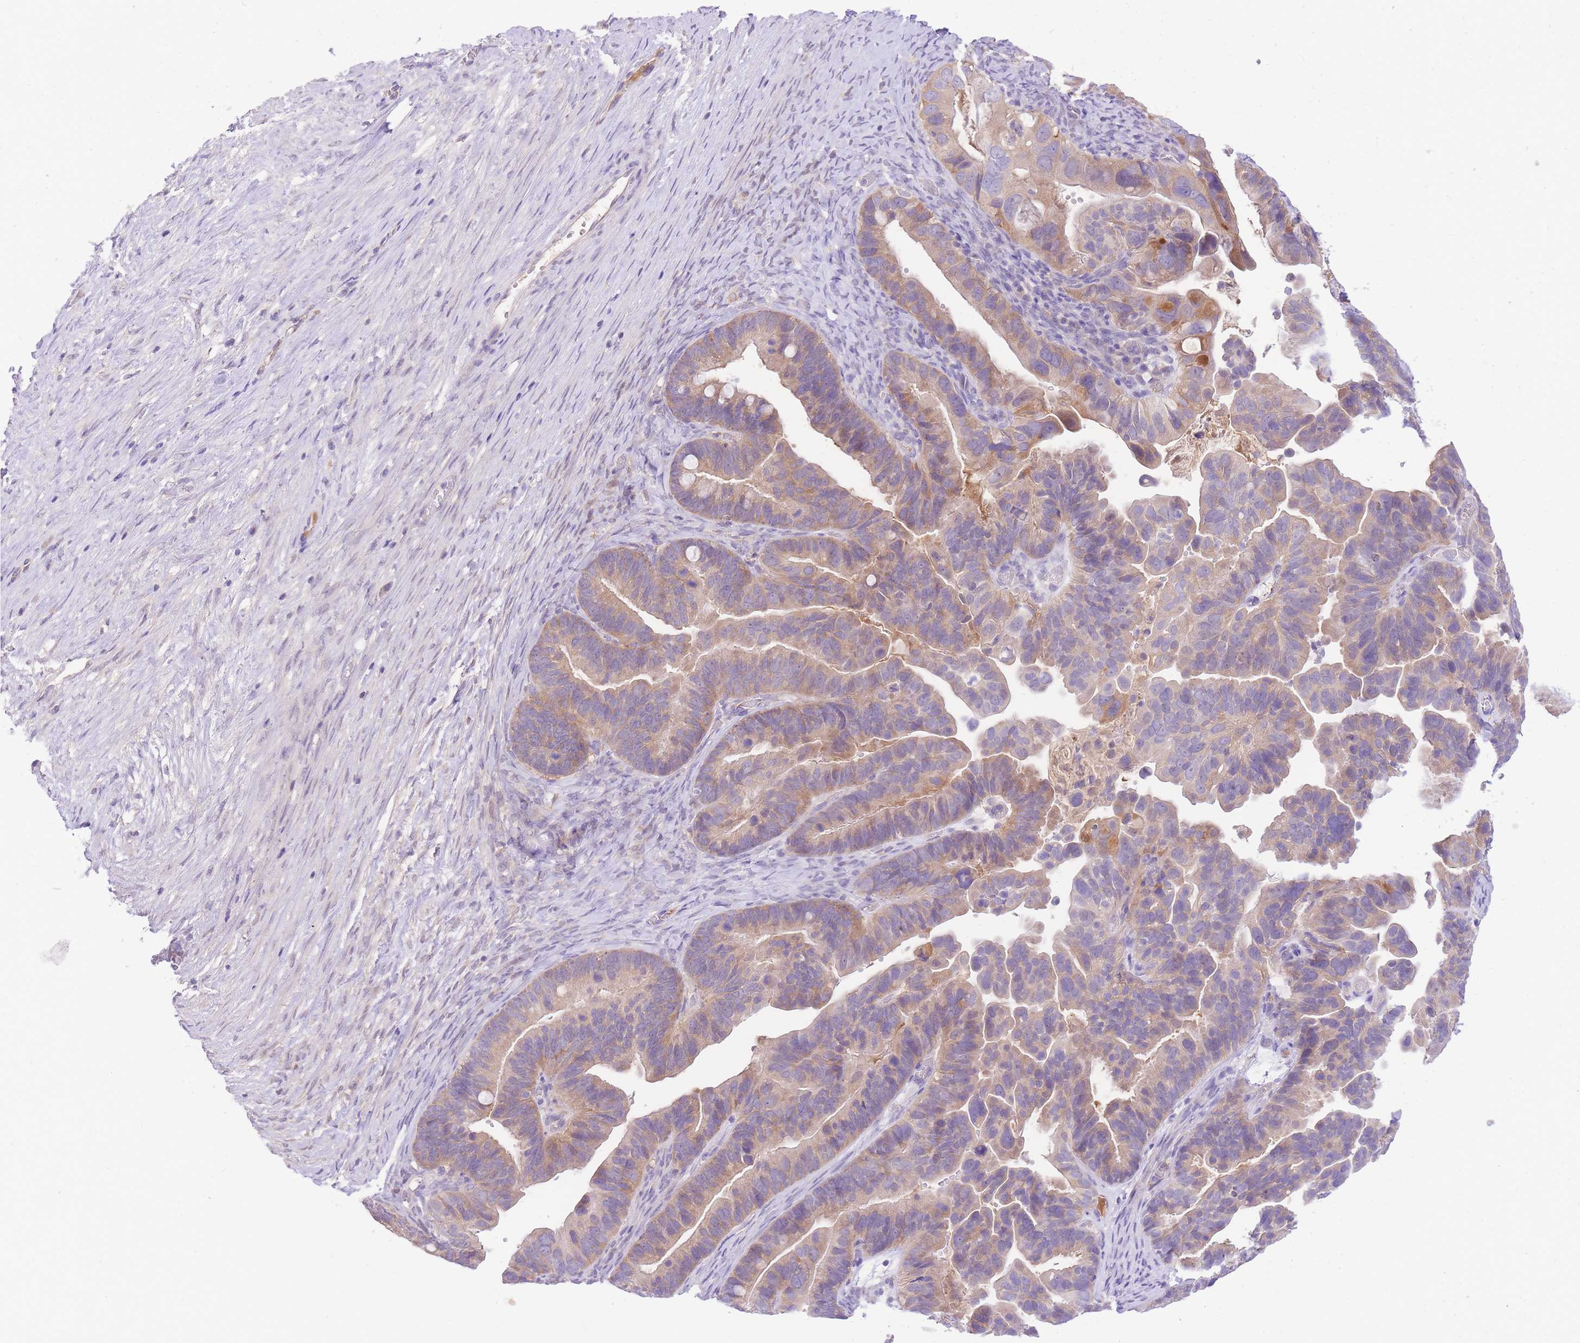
{"staining": {"intensity": "weak", "quantity": ">75%", "location": "cytoplasmic/membranous"}, "tissue": "ovarian cancer", "cell_type": "Tumor cells", "image_type": "cancer", "snomed": [{"axis": "morphology", "description": "Cystadenocarcinoma, serous, NOS"}, {"axis": "topography", "description": "Ovary"}], "caption": "The photomicrograph exhibits a brown stain indicating the presence of a protein in the cytoplasmic/membranous of tumor cells in ovarian cancer.", "gene": "LIPH", "patient": {"sex": "female", "age": 56}}